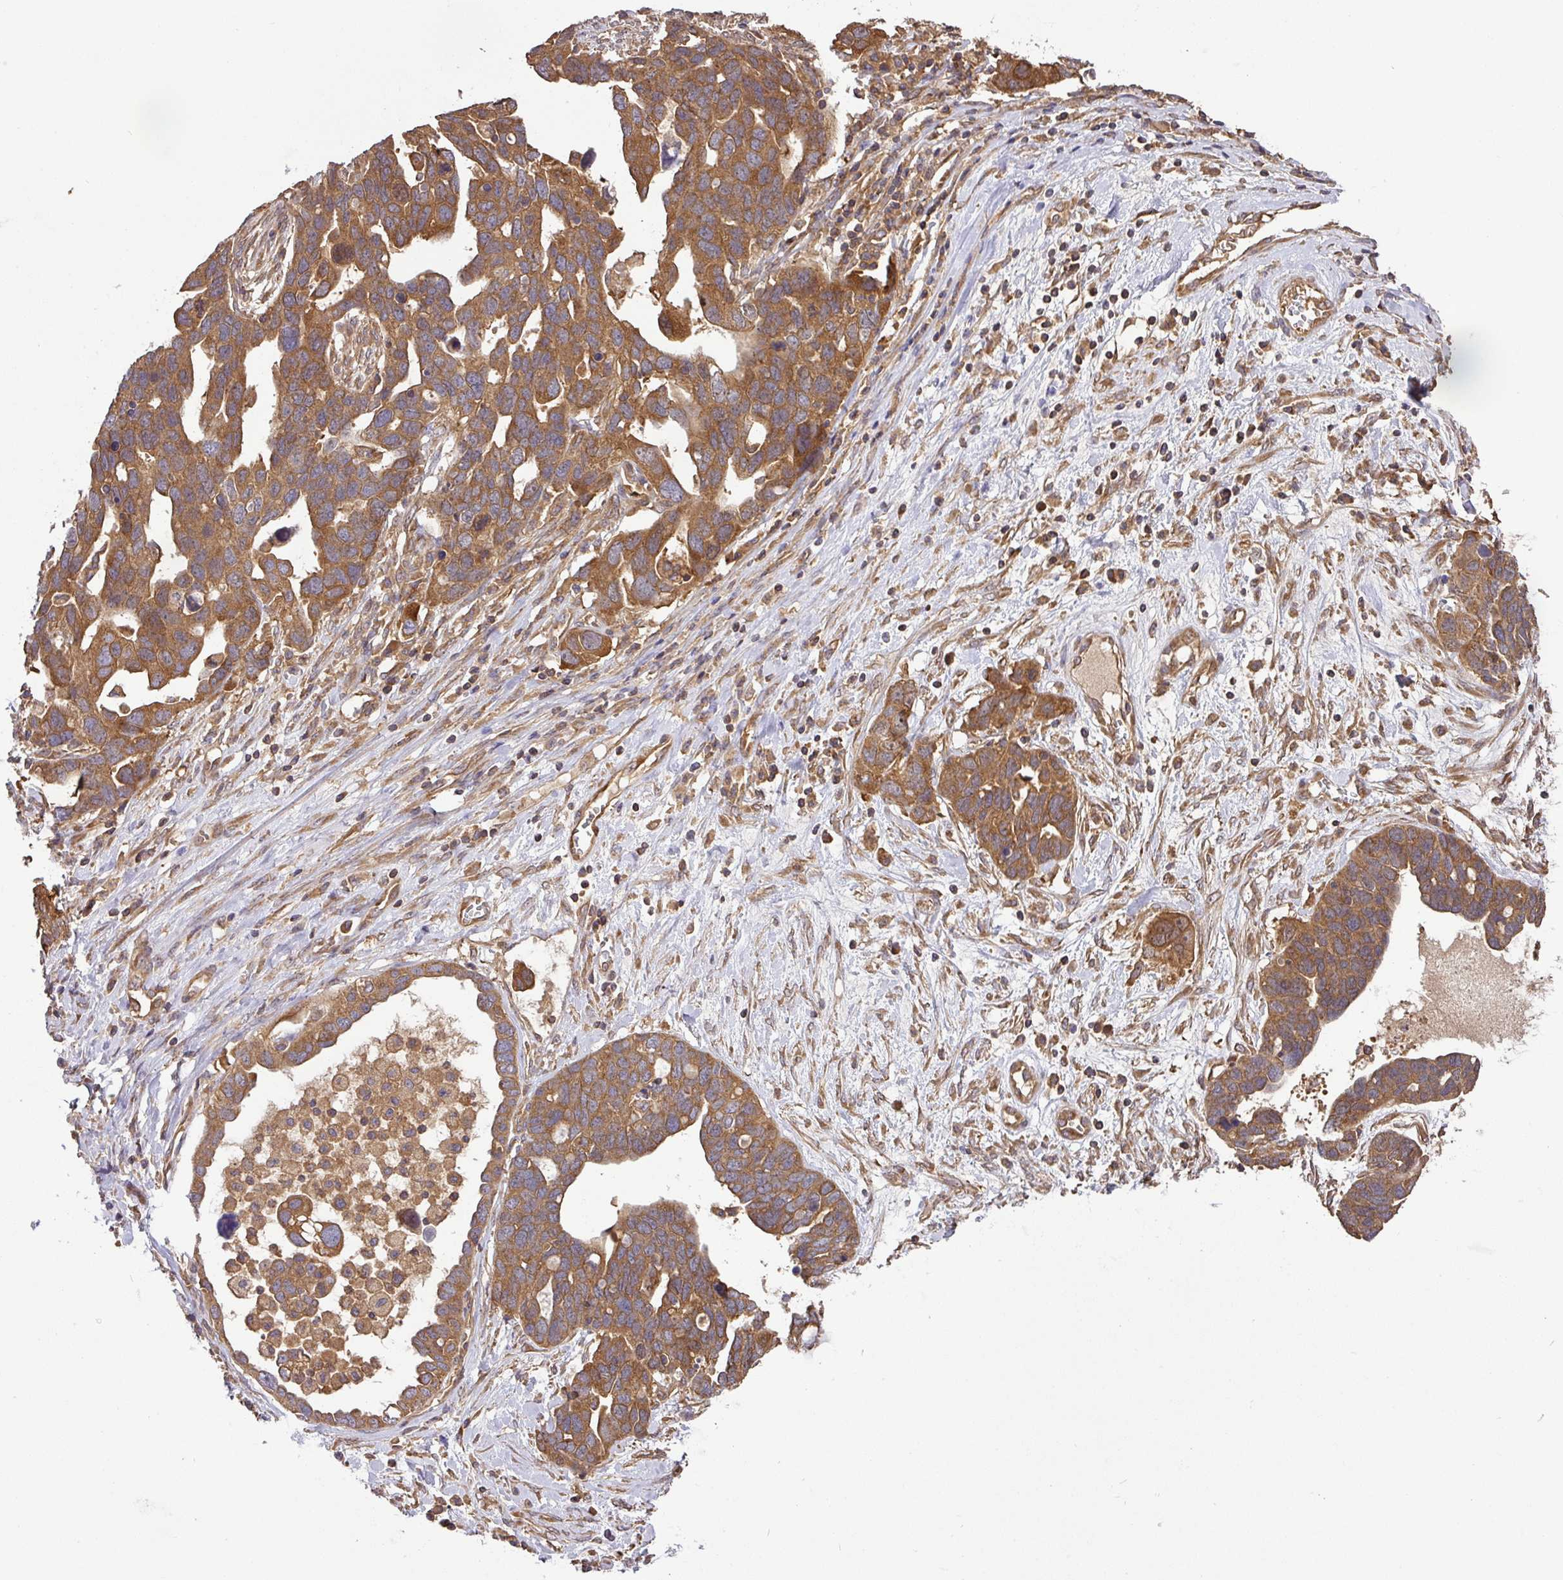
{"staining": {"intensity": "moderate", "quantity": ">75%", "location": "cytoplasmic/membranous"}, "tissue": "ovarian cancer", "cell_type": "Tumor cells", "image_type": "cancer", "snomed": [{"axis": "morphology", "description": "Cystadenocarcinoma, serous, NOS"}, {"axis": "topography", "description": "Ovary"}], "caption": "Immunohistochemistry (IHC) micrograph of neoplastic tissue: ovarian serous cystadenocarcinoma stained using immunohistochemistry reveals medium levels of moderate protein expression localized specifically in the cytoplasmic/membranous of tumor cells, appearing as a cytoplasmic/membranous brown color.", "gene": "GSPT1", "patient": {"sex": "female", "age": 54}}